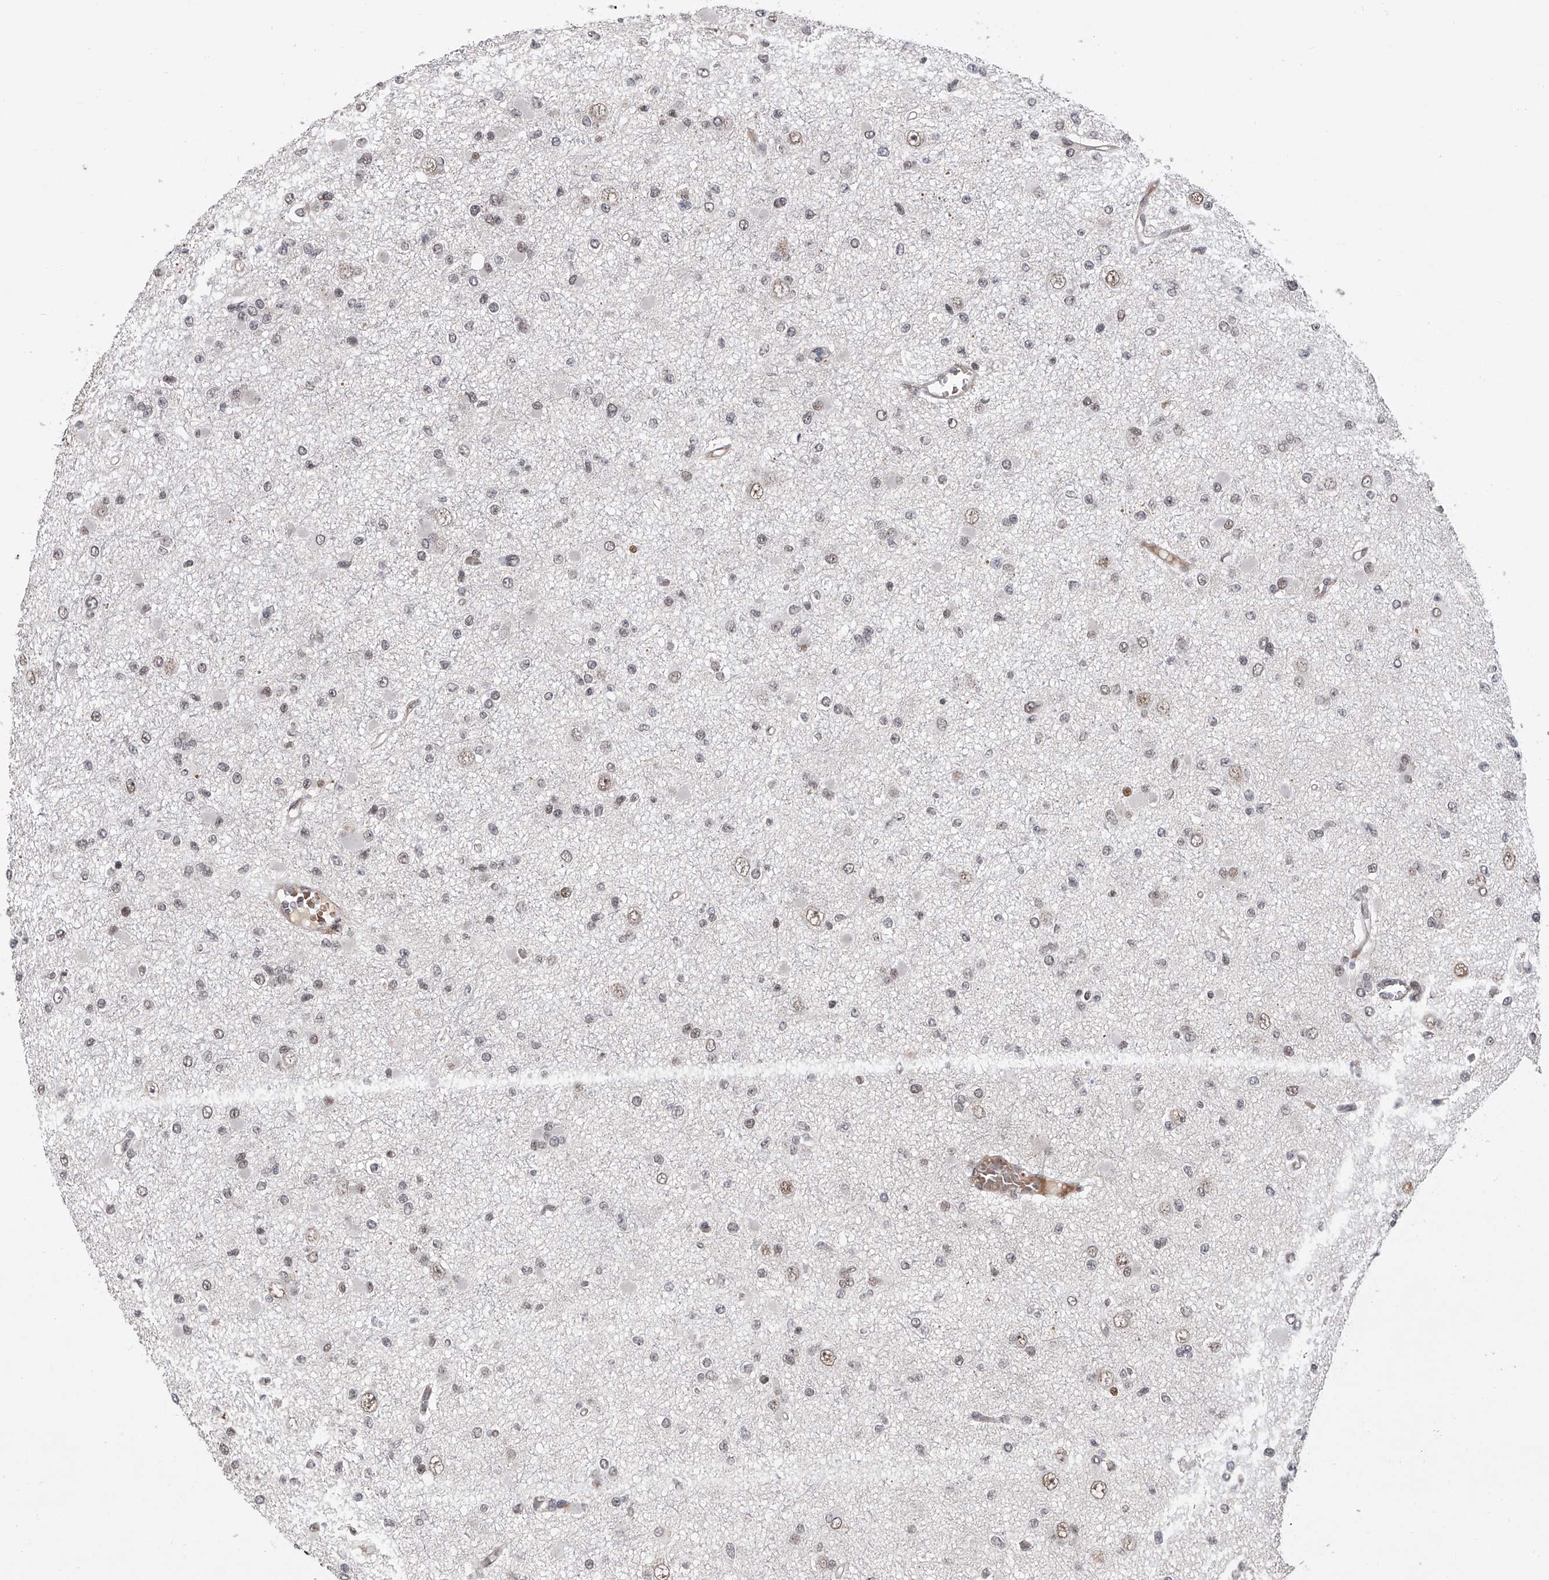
{"staining": {"intensity": "moderate", "quantity": "25%-75%", "location": "nuclear"}, "tissue": "glioma", "cell_type": "Tumor cells", "image_type": "cancer", "snomed": [{"axis": "morphology", "description": "Glioma, malignant, Low grade"}, {"axis": "topography", "description": "Brain"}], "caption": "Protein staining demonstrates moderate nuclear positivity in about 25%-75% of tumor cells in malignant glioma (low-grade).", "gene": "ZNF426", "patient": {"sex": "female", "age": 22}}